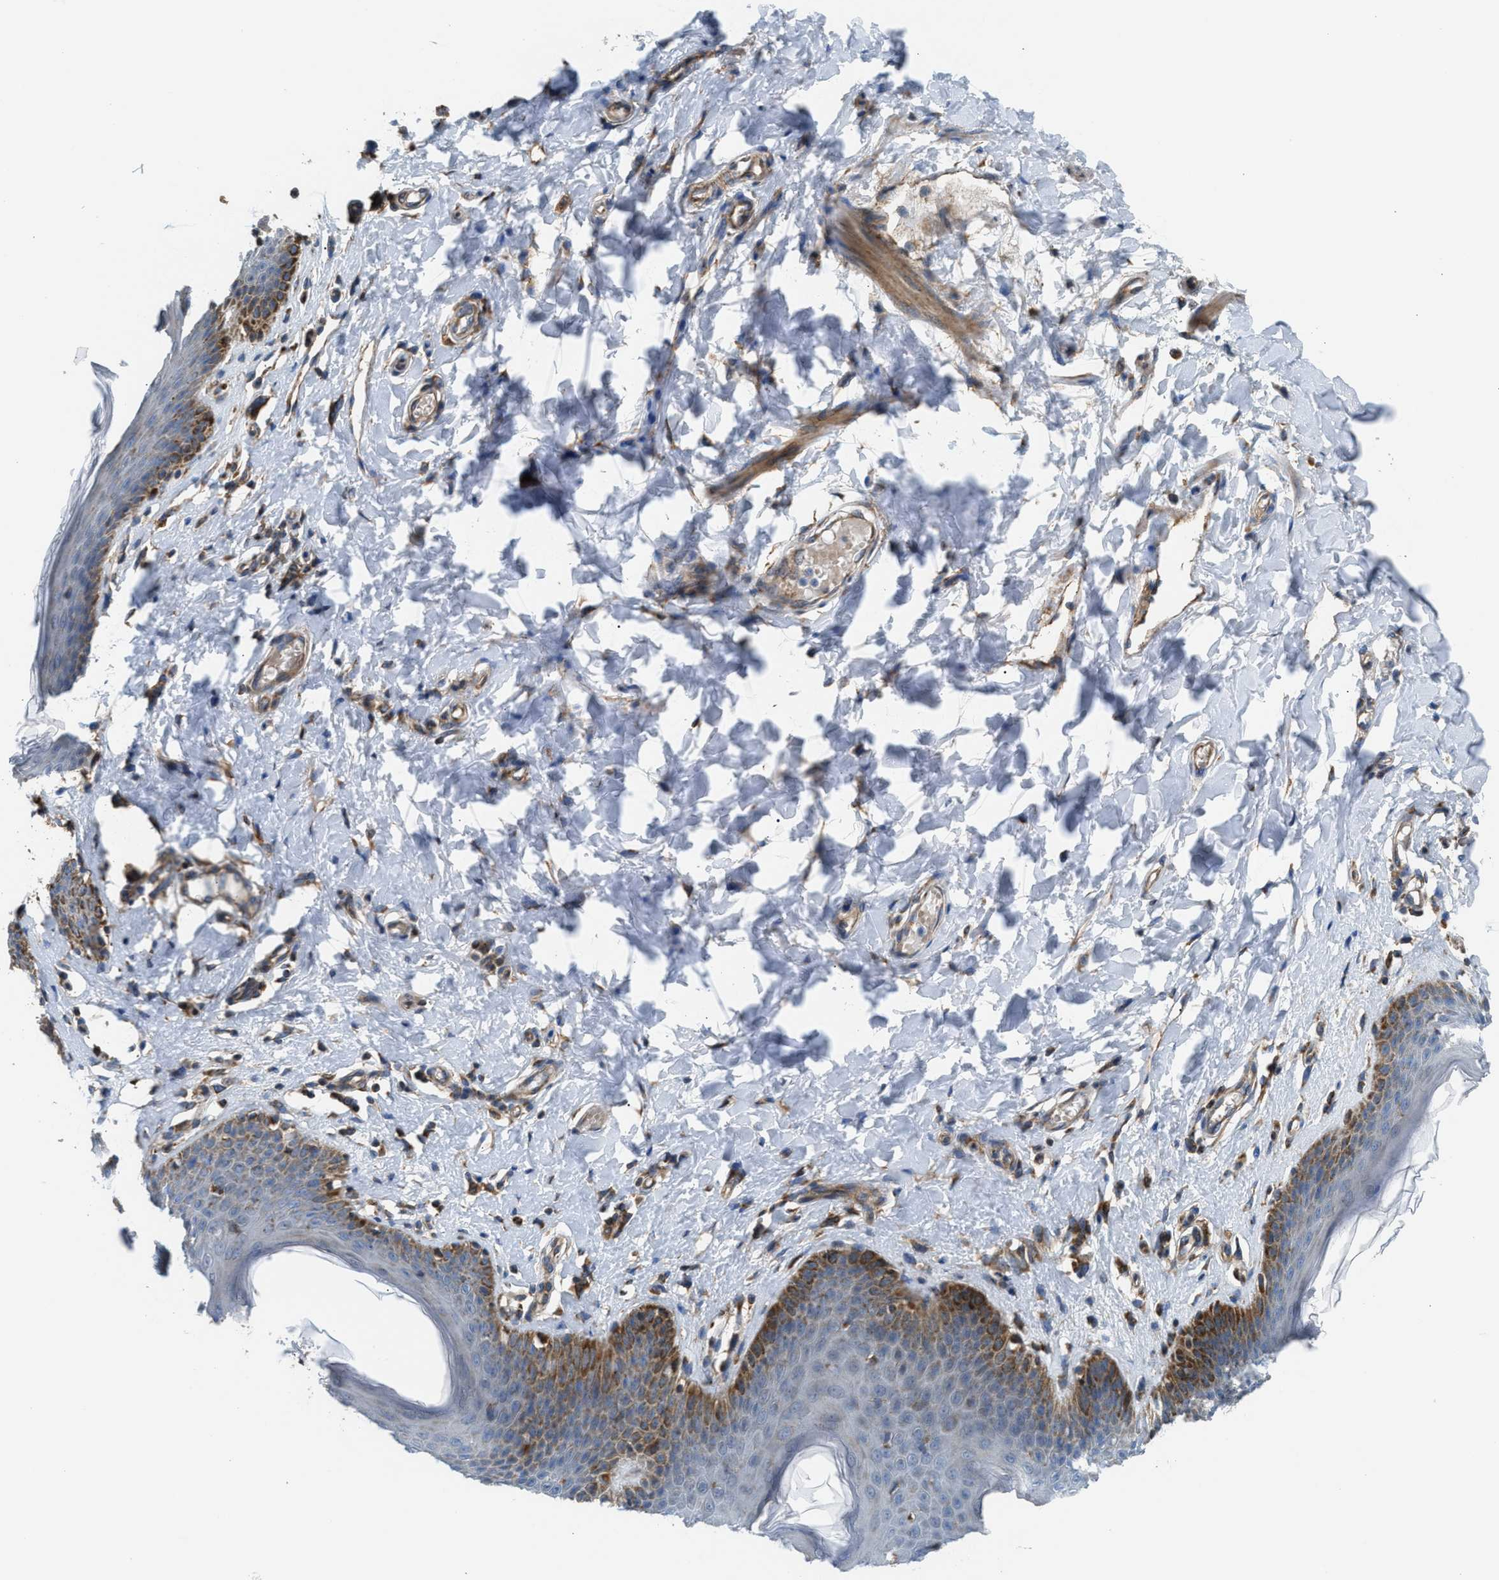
{"staining": {"intensity": "moderate", "quantity": "25%-75%", "location": "cytoplasmic/membranous"}, "tissue": "skin", "cell_type": "Epidermal cells", "image_type": "normal", "snomed": [{"axis": "morphology", "description": "Normal tissue, NOS"}, {"axis": "topography", "description": "Vulva"}], "caption": "The micrograph shows immunohistochemical staining of normal skin. There is moderate cytoplasmic/membranous expression is identified in approximately 25%-75% of epidermal cells.", "gene": "SLC10A3", "patient": {"sex": "female", "age": 66}}